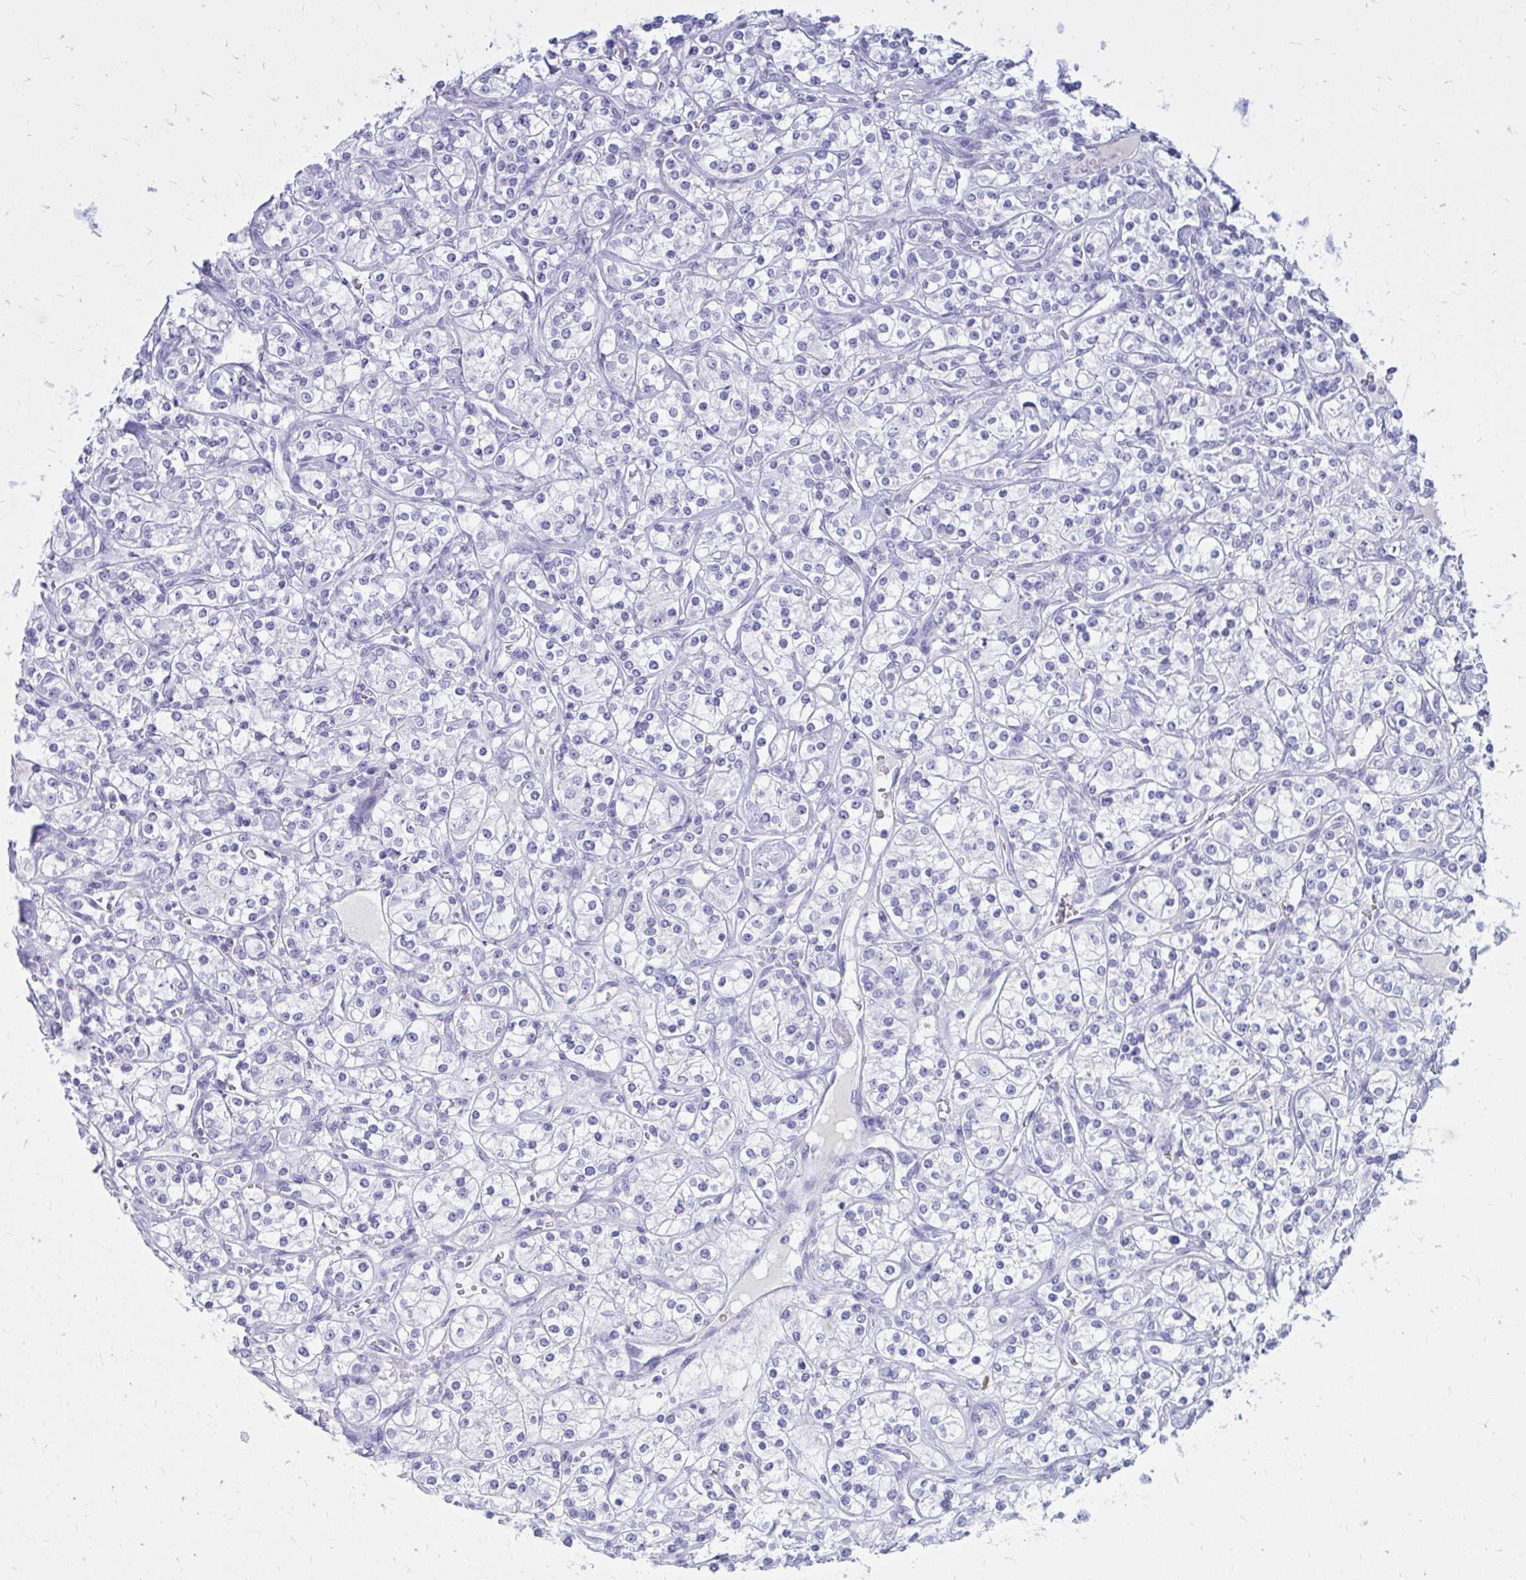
{"staining": {"intensity": "negative", "quantity": "none", "location": "none"}, "tissue": "renal cancer", "cell_type": "Tumor cells", "image_type": "cancer", "snomed": [{"axis": "morphology", "description": "Adenocarcinoma, NOS"}, {"axis": "topography", "description": "Kidney"}], "caption": "Protein analysis of renal cancer displays no significant staining in tumor cells.", "gene": "NANOGNB", "patient": {"sex": "male", "age": 77}}